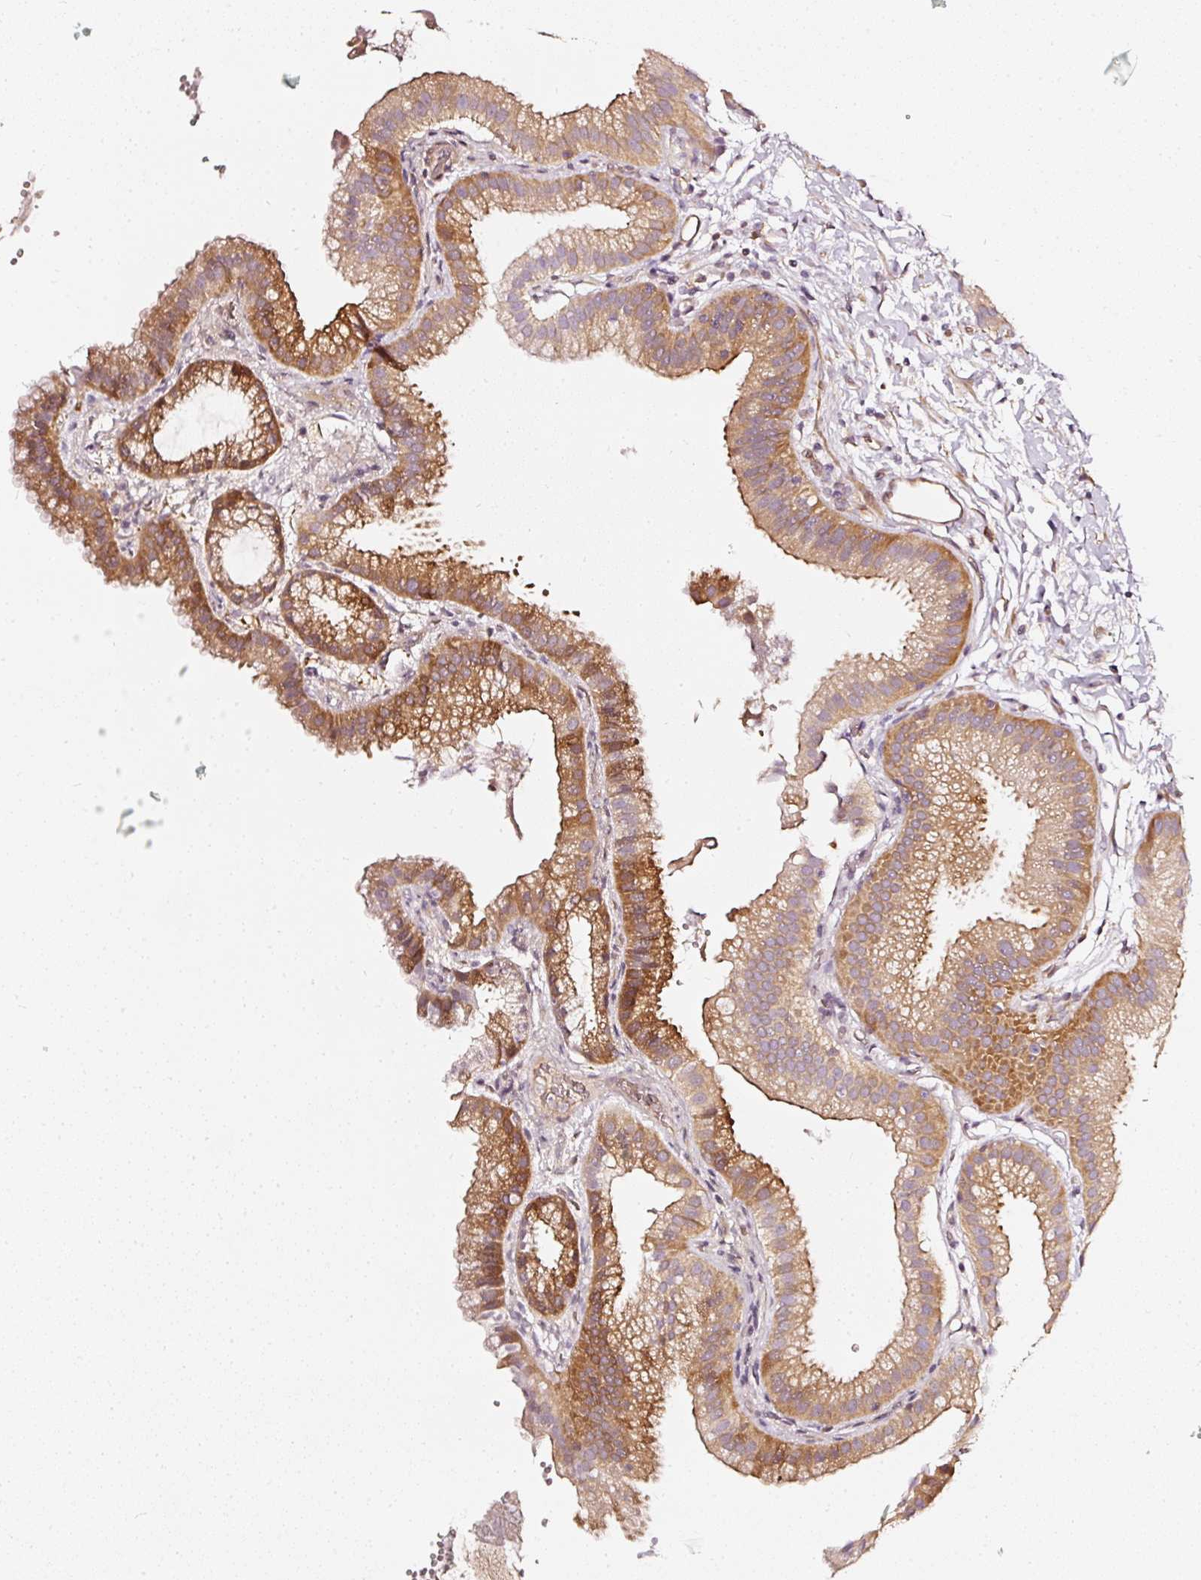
{"staining": {"intensity": "strong", "quantity": ">75%", "location": "cytoplasmic/membranous"}, "tissue": "gallbladder", "cell_type": "Glandular cells", "image_type": "normal", "snomed": [{"axis": "morphology", "description": "Normal tissue, NOS"}, {"axis": "topography", "description": "Gallbladder"}], "caption": "The photomicrograph exhibits a brown stain indicating the presence of a protein in the cytoplasmic/membranous of glandular cells in gallbladder. The protein of interest is shown in brown color, while the nuclei are stained blue.", "gene": "ASMTL", "patient": {"sex": "female", "age": 63}}